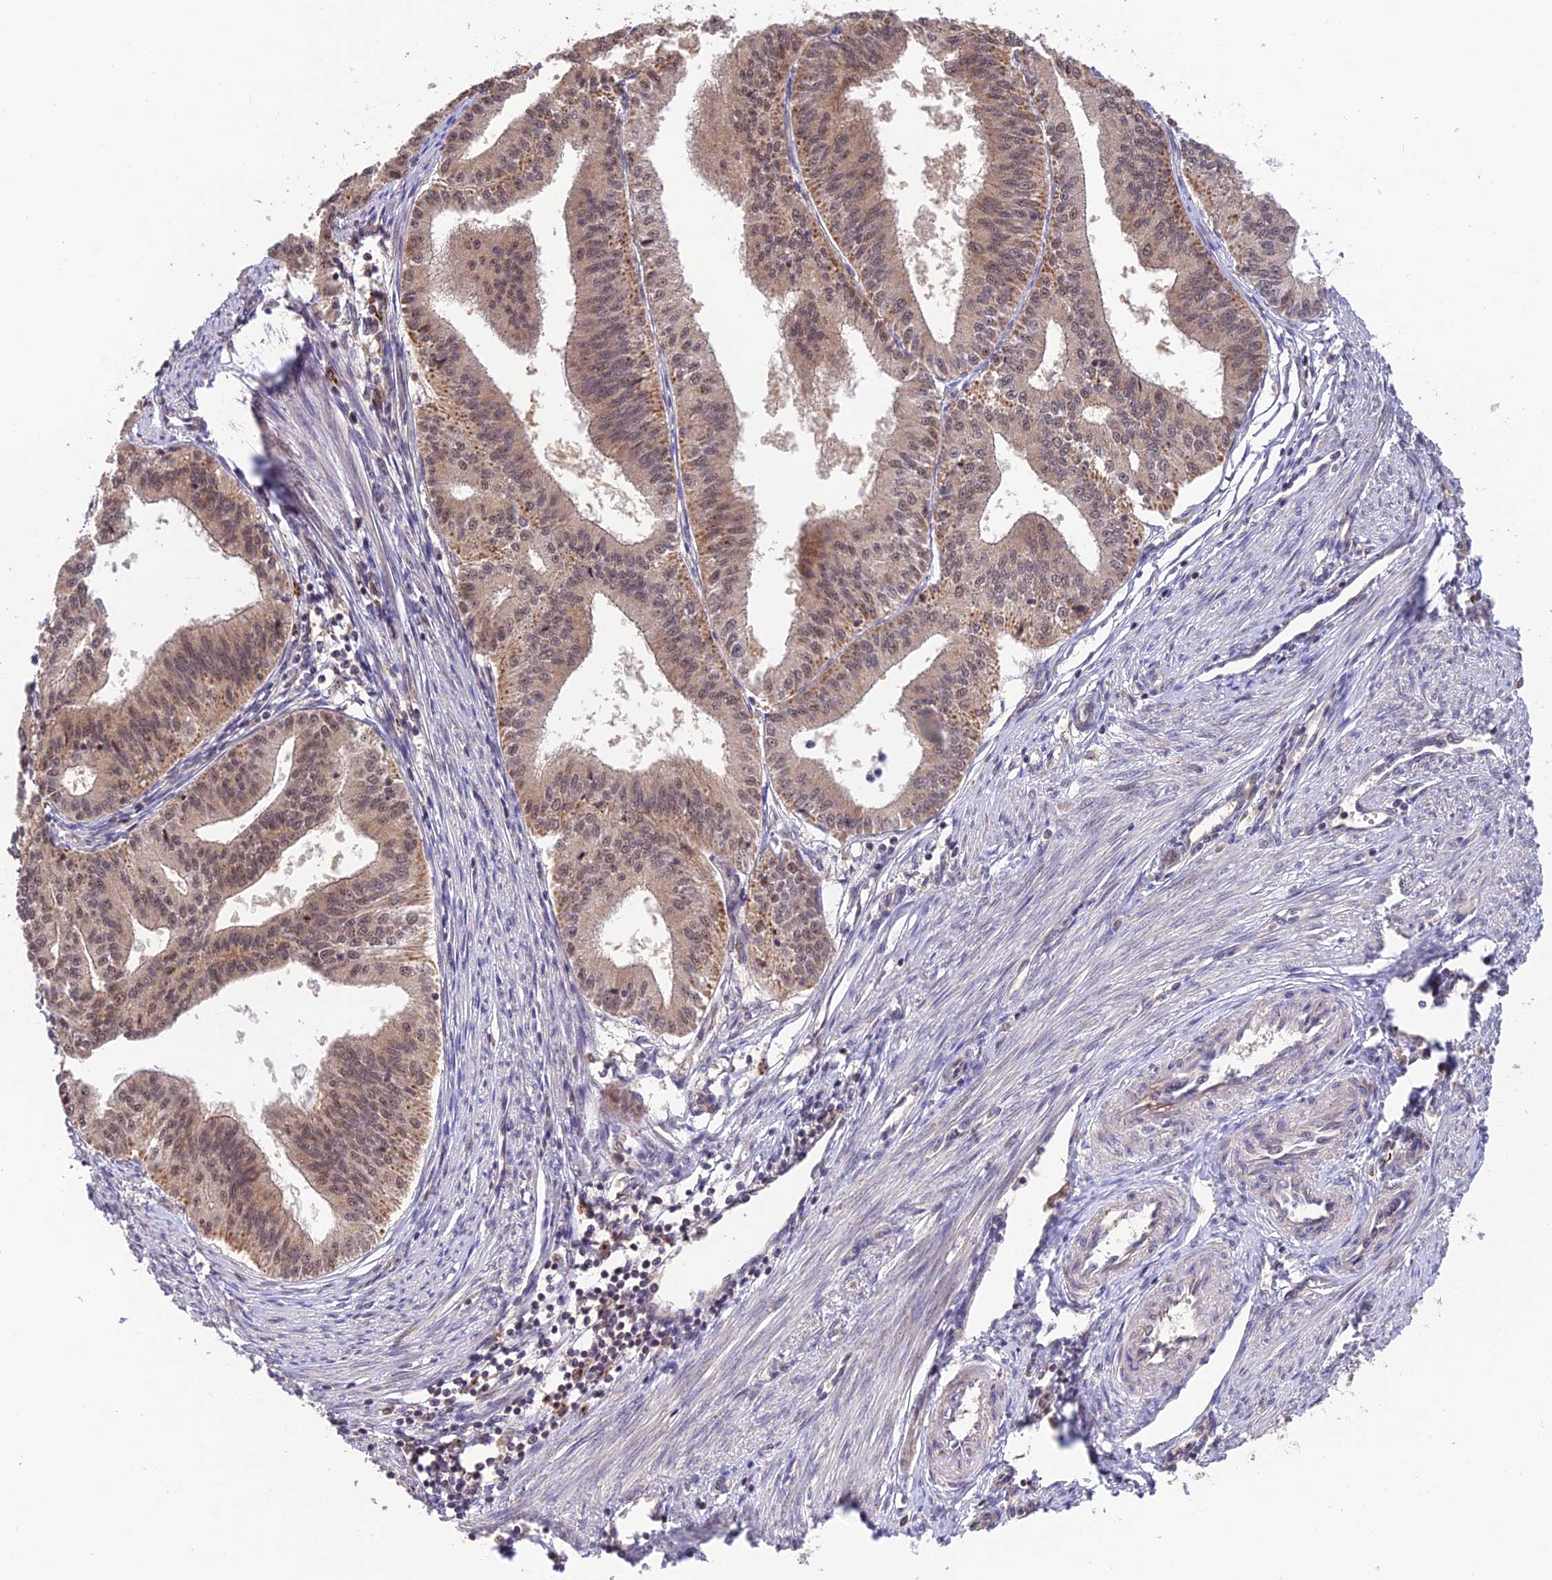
{"staining": {"intensity": "moderate", "quantity": "<25%", "location": "cytoplasmic/membranous"}, "tissue": "endometrial cancer", "cell_type": "Tumor cells", "image_type": "cancer", "snomed": [{"axis": "morphology", "description": "Adenocarcinoma, NOS"}, {"axis": "topography", "description": "Endometrium"}], "caption": "An image showing moderate cytoplasmic/membranous positivity in about <25% of tumor cells in endometrial cancer (adenocarcinoma), as visualized by brown immunohistochemical staining.", "gene": "MNS1", "patient": {"sex": "female", "age": 50}}